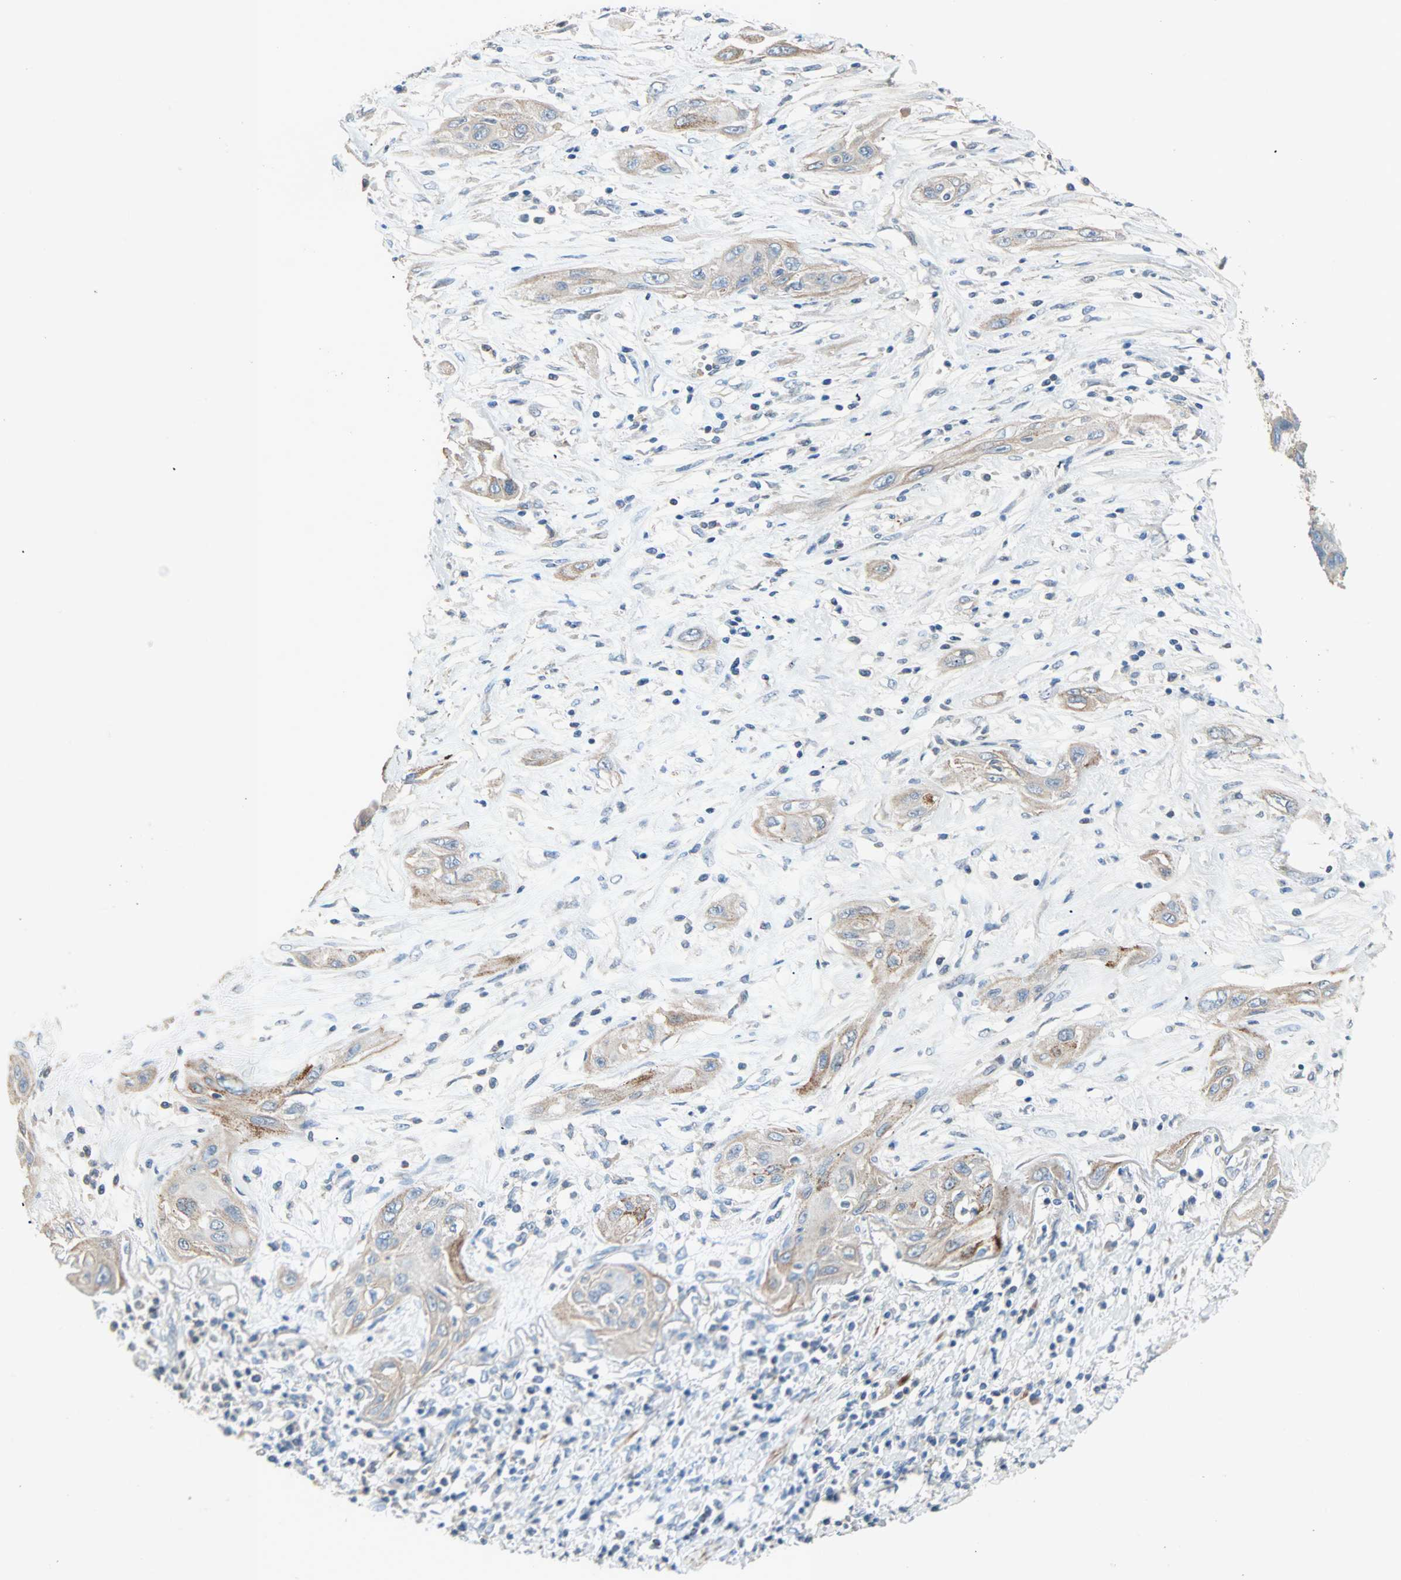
{"staining": {"intensity": "moderate", "quantity": ">75%", "location": "cytoplasmic/membranous"}, "tissue": "lung cancer", "cell_type": "Tumor cells", "image_type": "cancer", "snomed": [{"axis": "morphology", "description": "Squamous cell carcinoma, NOS"}, {"axis": "topography", "description": "Lung"}], "caption": "A medium amount of moderate cytoplasmic/membranous staining is appreciated in approximately >75% of tumor cells in lung squamous cell carcinoma tissue. The protein of interest is stained brown, and the nuclei are stained in blue (DAB (3,3'-diaminobenzidine) IHC with brightfield microscopy, high magnification).", "gene": "ACVRL1", "patient": {"sex": "female", "age": 47}}